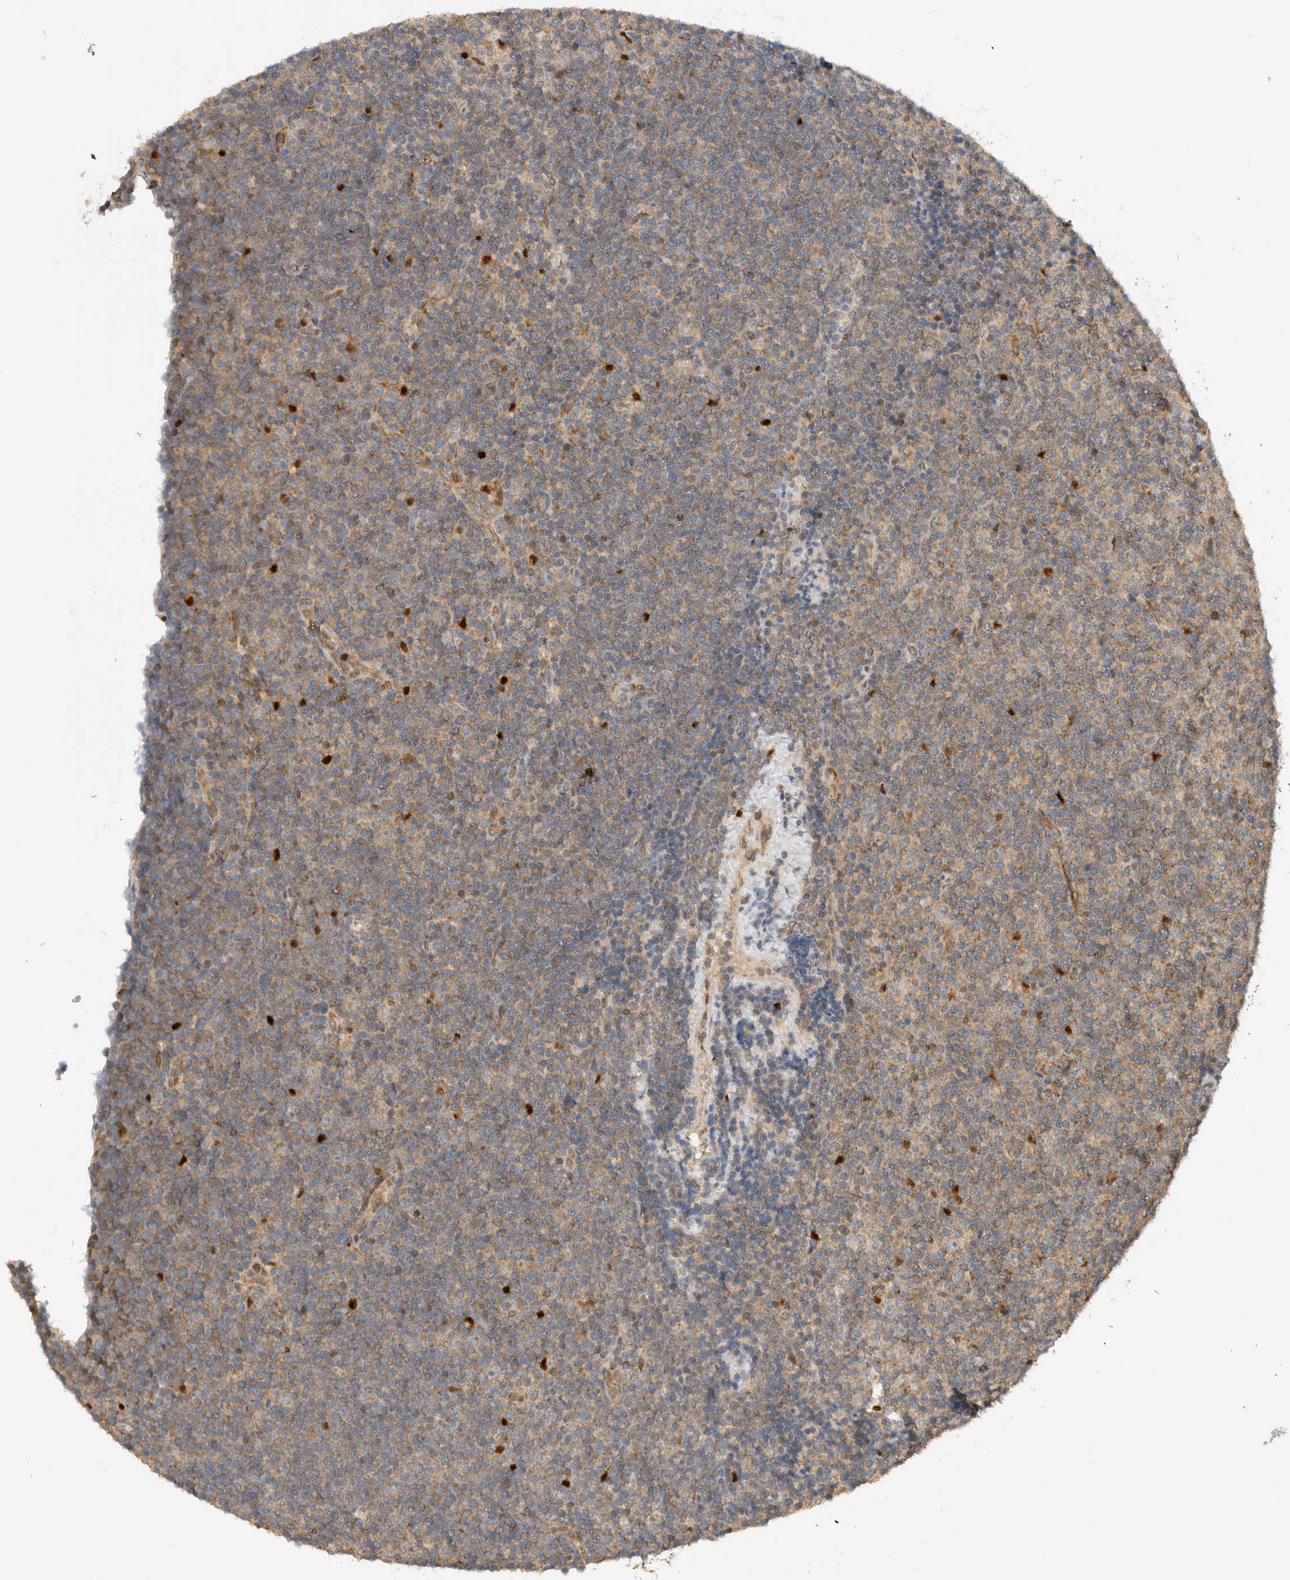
{"staining": {"intensity": "weak", "quantity": "25%-75%", "location": "cytoplasmic/membranous"}, "tissue": "lymphoma", "cell_type": "Tumor cells", "image_type": "cancer", "snomed": [{"axis": "morphology", "description": "Malignant lymphoma, non-Hodgkin's type, Low grade"}, {"axis": "topography", "description": "Lymph node"}], "caption": "A micrograph of human lymphoma stained for a protein displays weak cytoplasmic/membranous brown staining in tumor cells. (IHC, brightfield microscopy, high magnification).", "gene": "VPS53", "patient": {"sex": "female", "age": 67}}